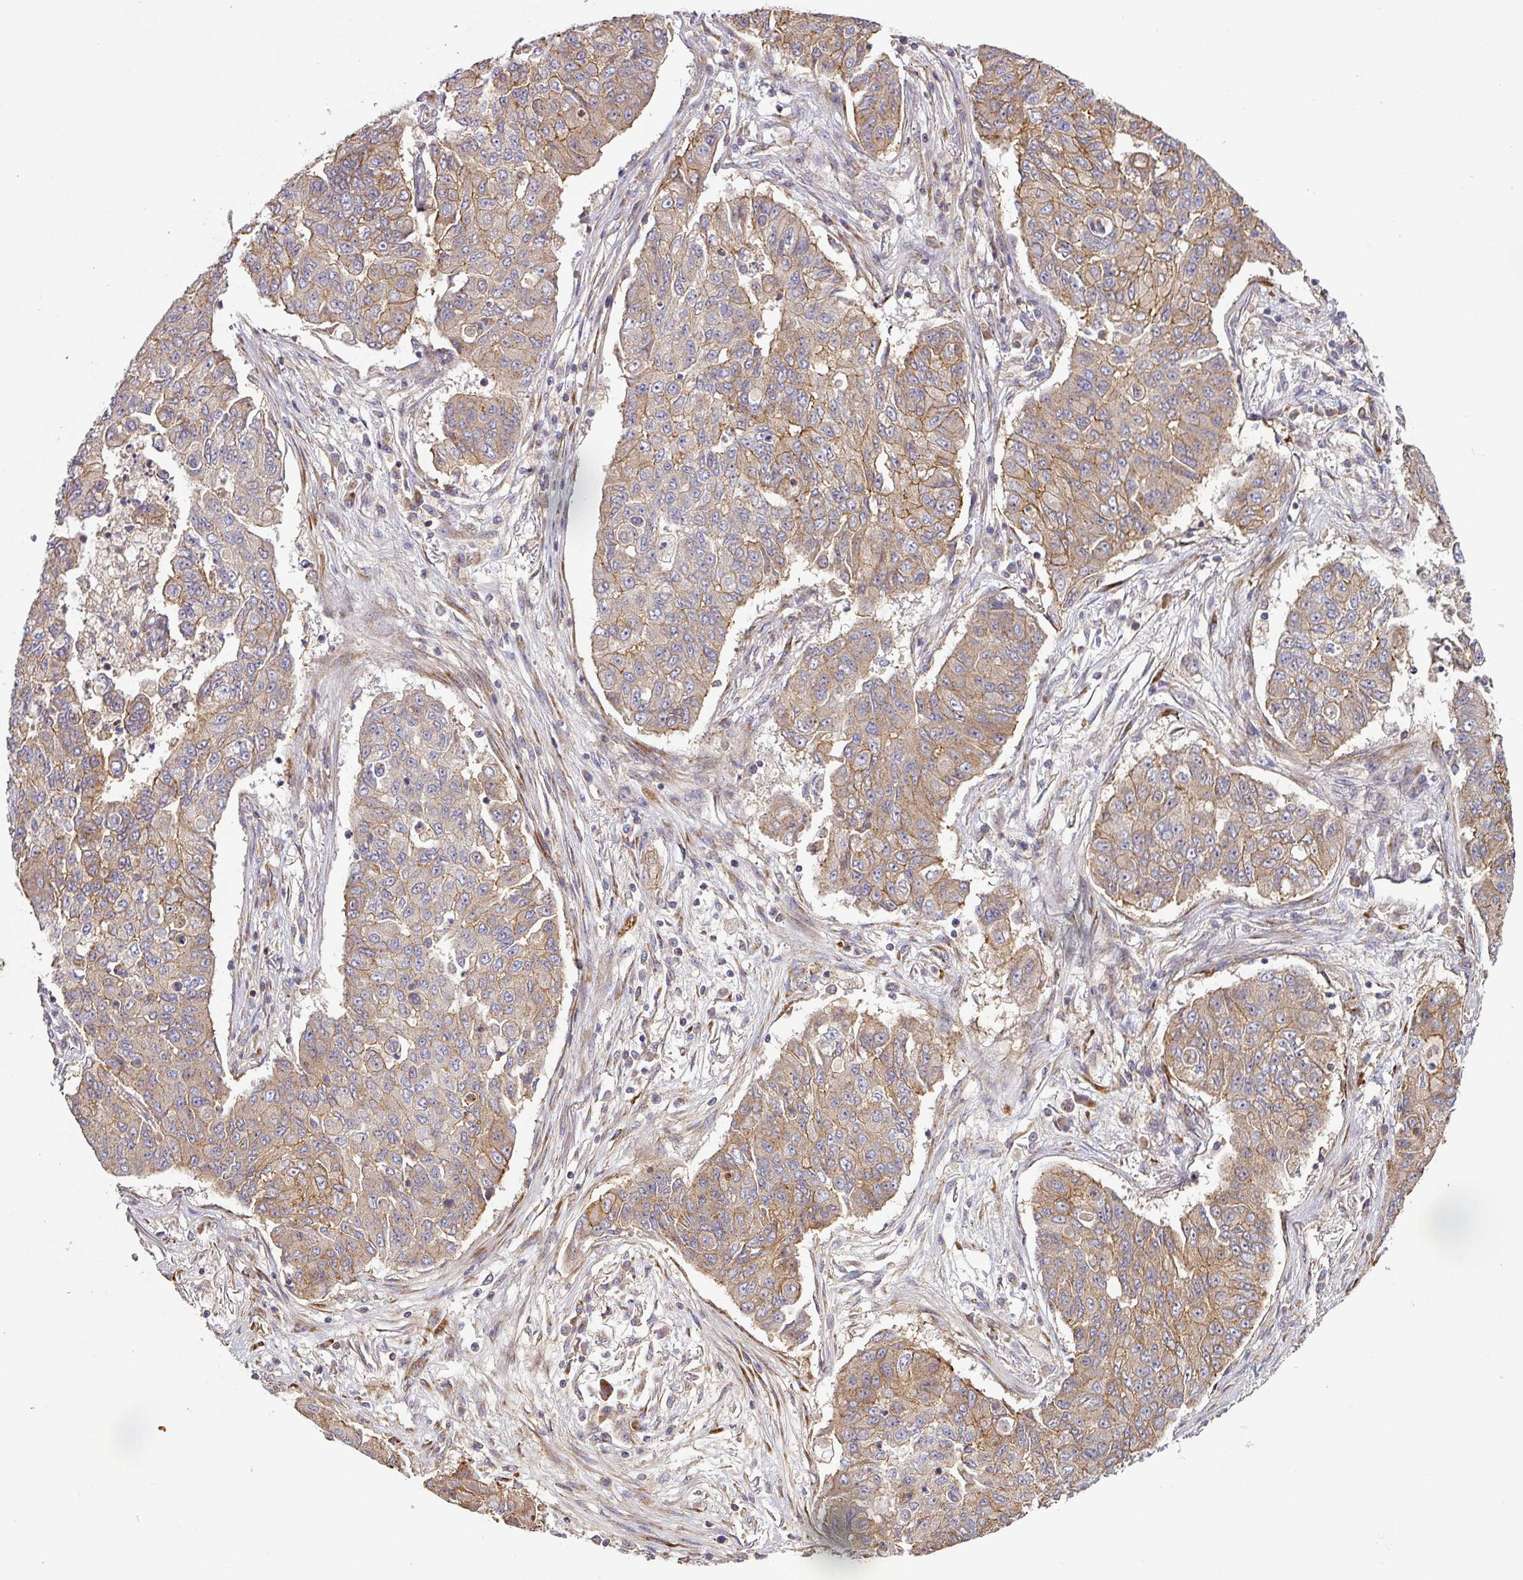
{"staining": {"intensity": "moderate", "quantity": "25%-75%", "location": "cytoplasmic/membranous"}, "tissue": "lung cancer", "cell_type": "Tumor cells", "image_type": "cancer", "snomed": [{"axis": "morphology", "description": "Squamous cell carcinoma, NOS"}, {"axis": "topography", "description": "Lung"}], "caption": "Protein analysis of squamous cell carcinoma (lung) tissue shows moderate cytoplasmic/membranous positivity in about 25%-75% of tumor cells.", "gene": "CASP2", "patient": {"sex": "male", "age": 74}}